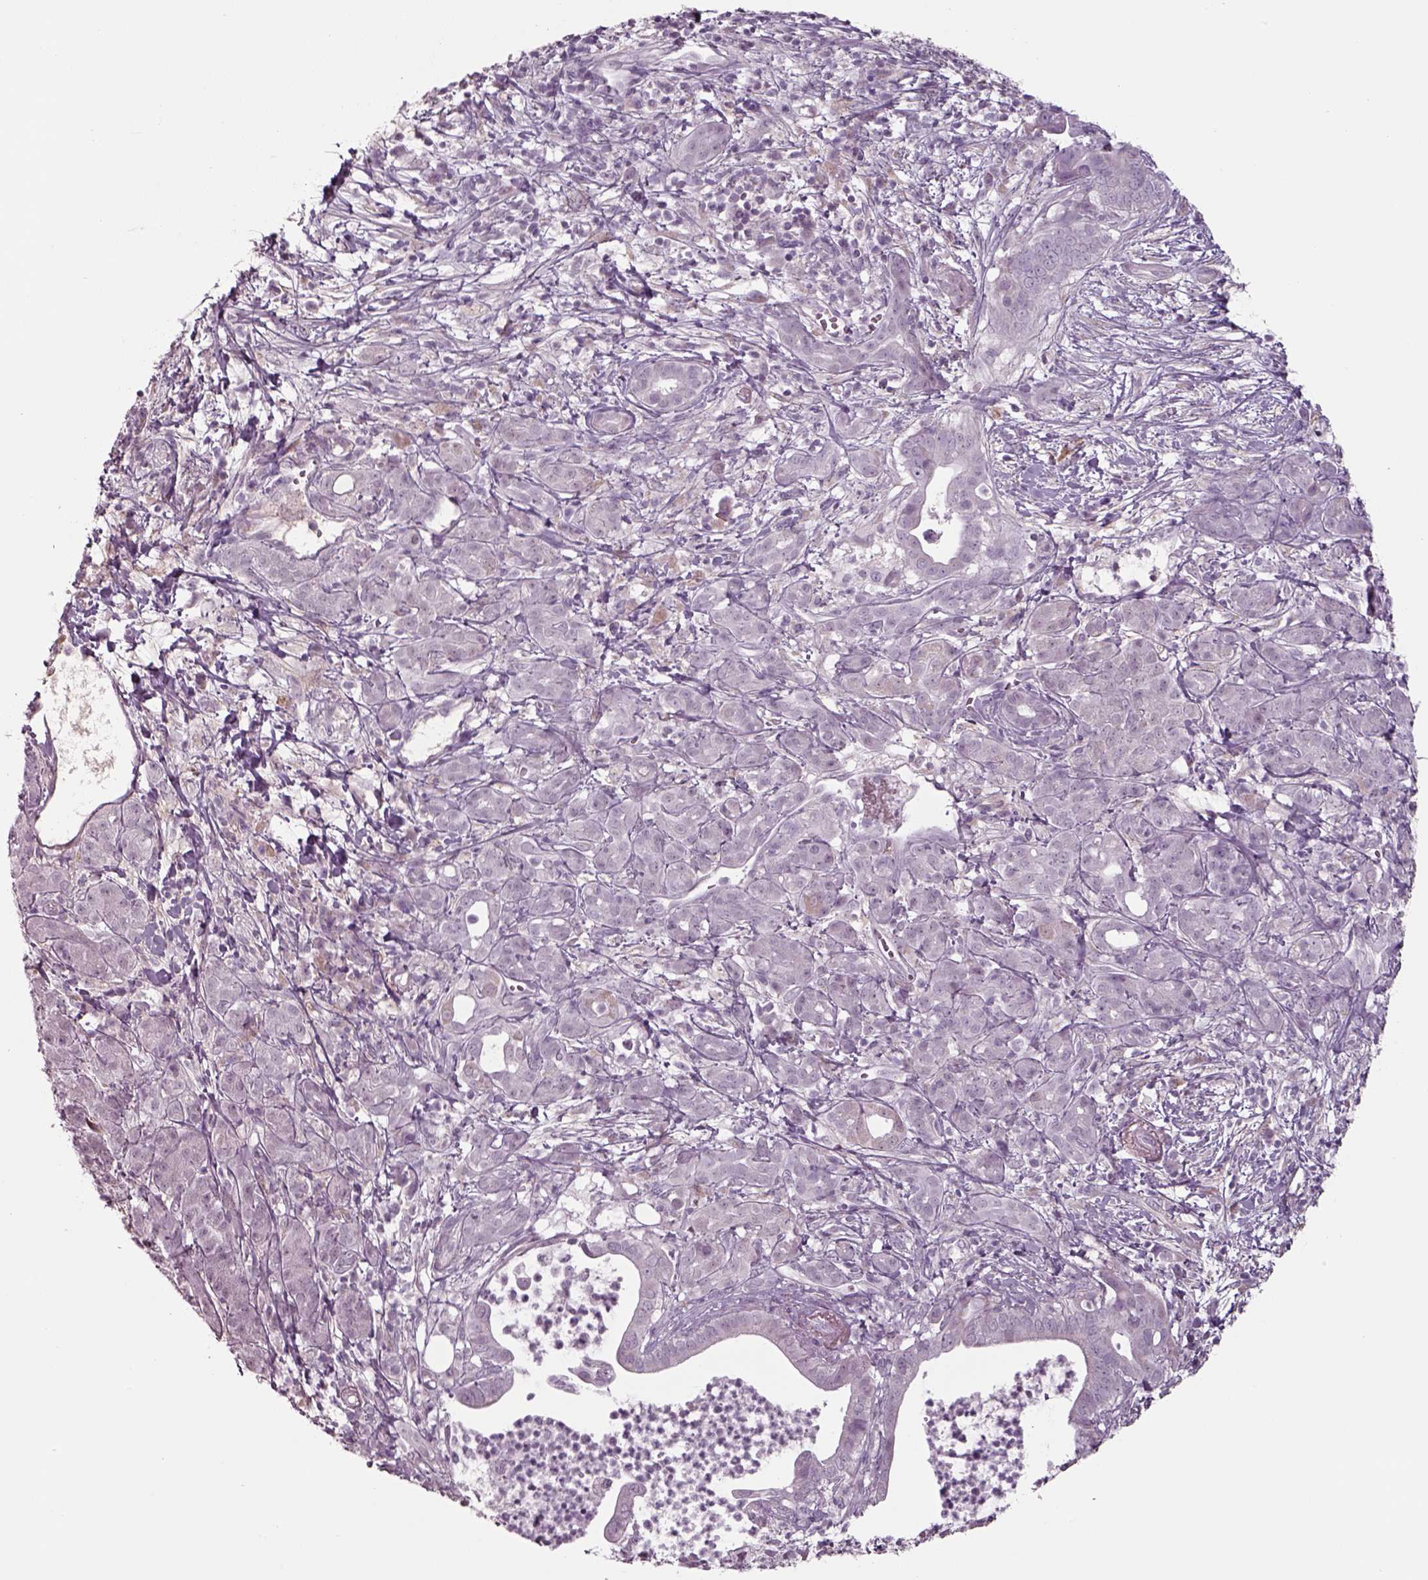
{"staining": {"intensity": "negative", "quantity": "none", "location": "none"}, "tissue": "pancreatic cancer", "cell_type": "Tumor cells", "image_type": "cancer", "snomed": [{"axis": "morphology", "description": "Adenocarcinoma, NOS"}, {"axis": "topography", "description": "Pancreas"}], "caption": "An immunohistochemistry (IHC) micrograph of pancreatic cancer is shown. There is no staining in tumor cells of pancreatic cancer.", "gene": "SEPTIN14", "patient": {"sex": "male", "age": 61}}